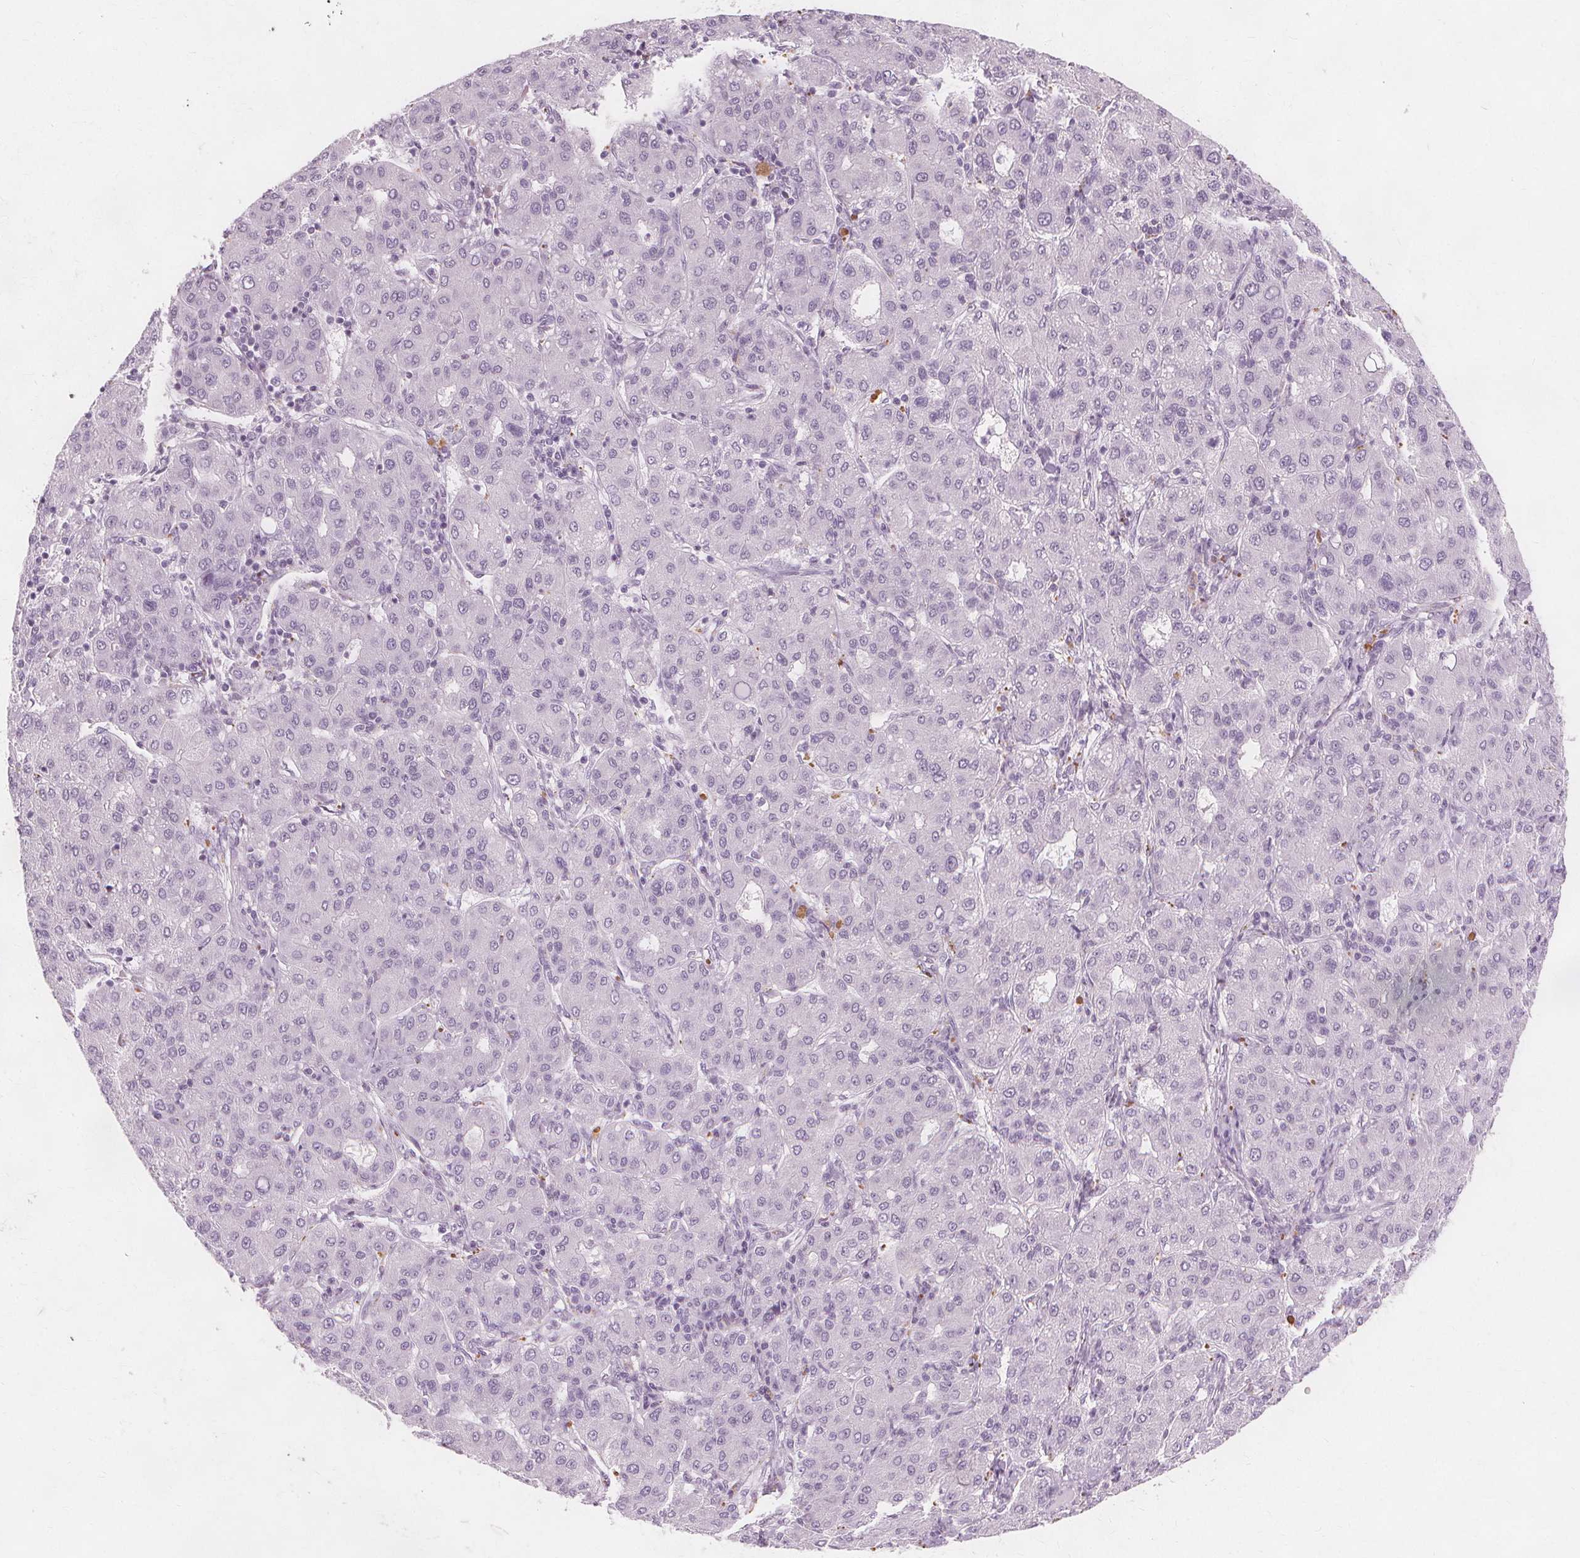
{"staining": {"intensity": "negative", "quantity": "none", "location": "none"}, "tissue": "liver cancer", "cell_type": "Tumor cells", "image_type": "cancer", "snomed": [{"axis": "morphology", "description": "Carcinoma, Hepatocellular, NOS"}, {"axis": "topography", "description": "Liver"}], "caption": "Immunohistochemical staining of human liver hepatocellular carcinoma demonstrates no significant positivity in tumor cells. (DAB (3,3'-diaminobenzidine) immunohistochemistry (IHC) visualized using brightfield microscopy, high magnification).", "gene": "TFF1", "patient": {"sex": "male", "age": 65}}